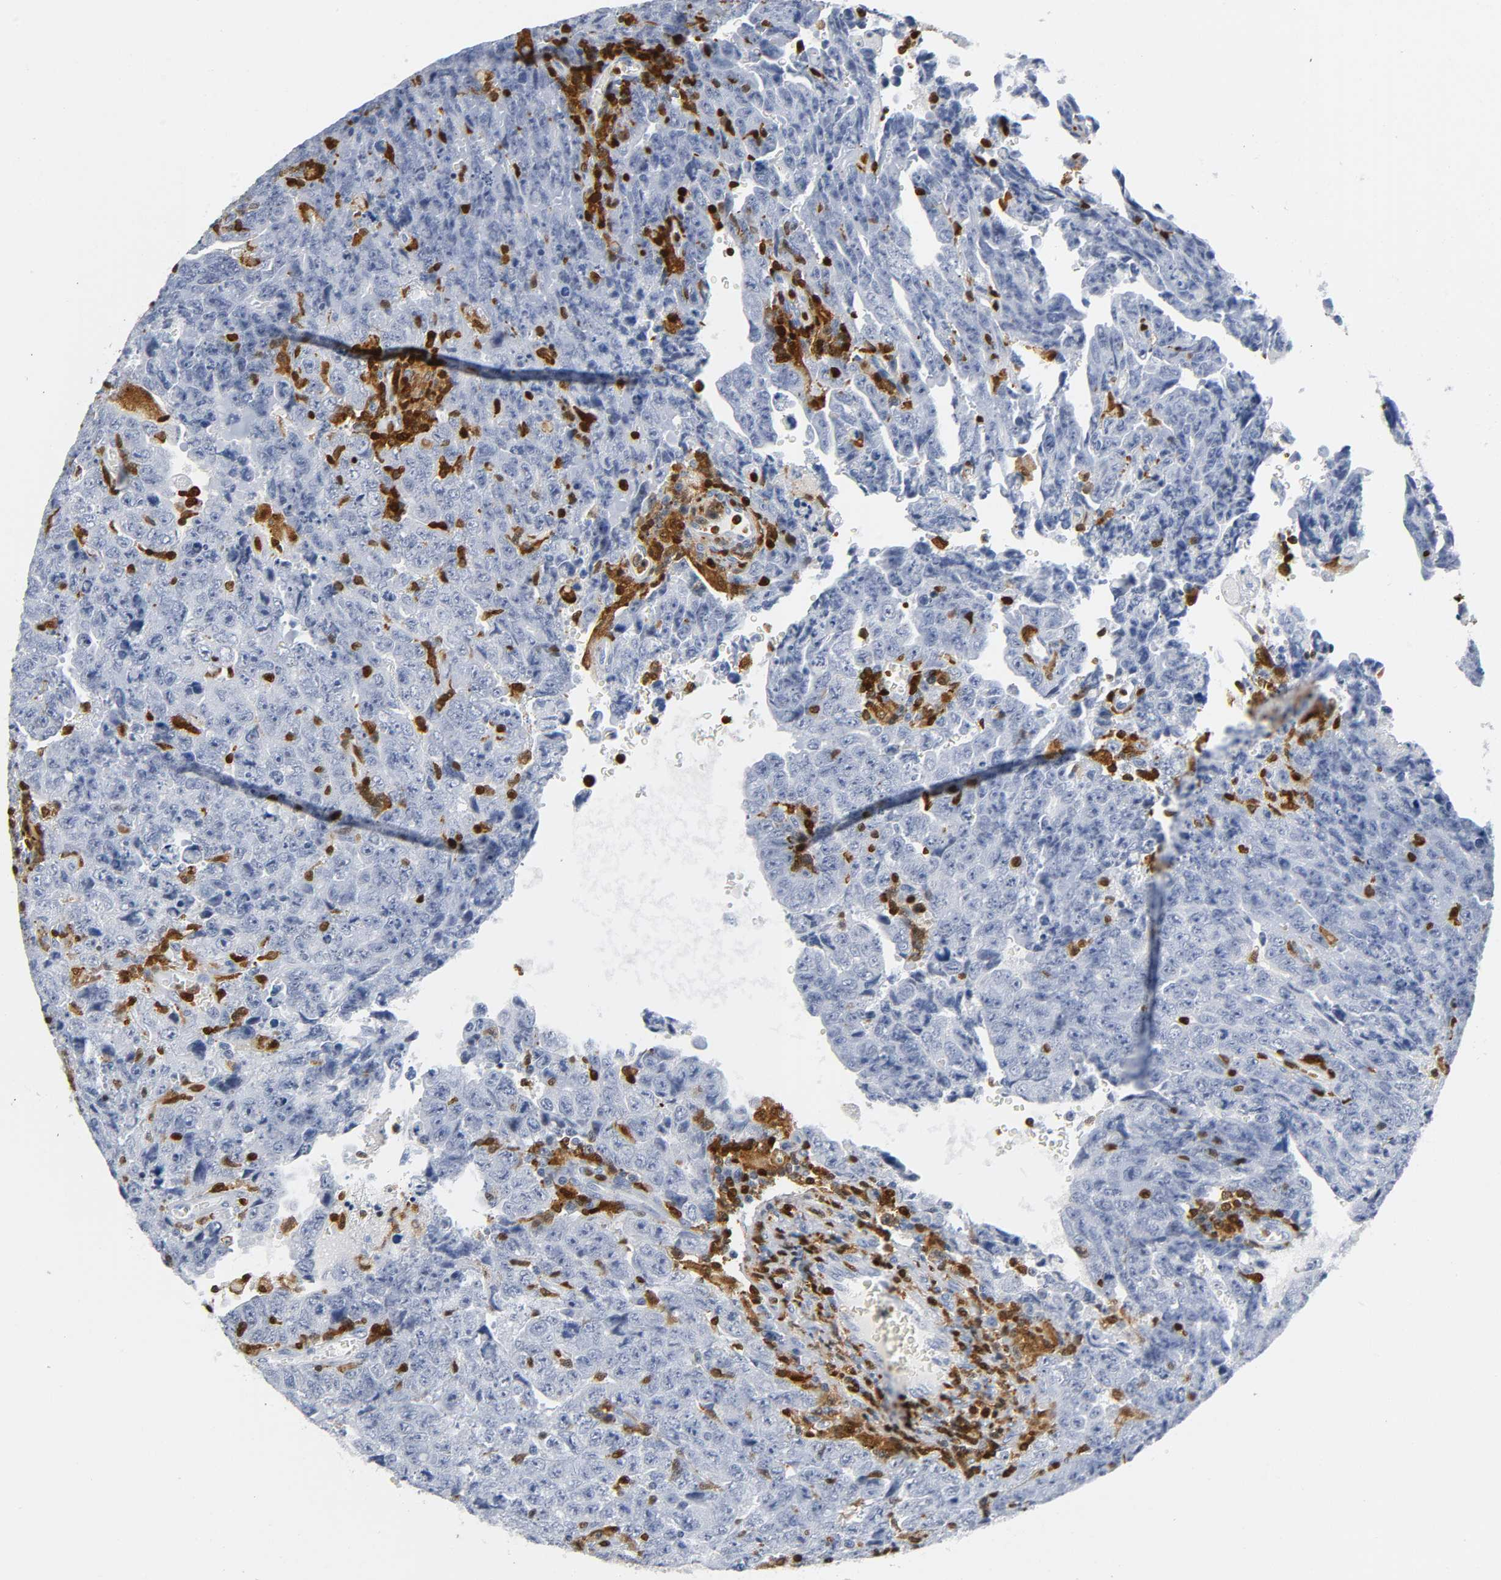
{"staining": {"intensity": "negative", "quantity": "none", "location": "none"}, "tissue": "testis cancer", "cell_type": "Tumor cells", "image_type": "cancer", "snomed": [{"axis": "morphology", "description": "Carcinoma, Embryonal, NOS"}, {"axis": "topography", "description": "Testis"}], "caption": "Immunohistochemistry (IHC) image of embryonal carcinoma (testis) stained for a protein (brown), which displays no staining in tumor cells.", "gene": "DOK2", "patient": {"sex": "male", "age": 28}}